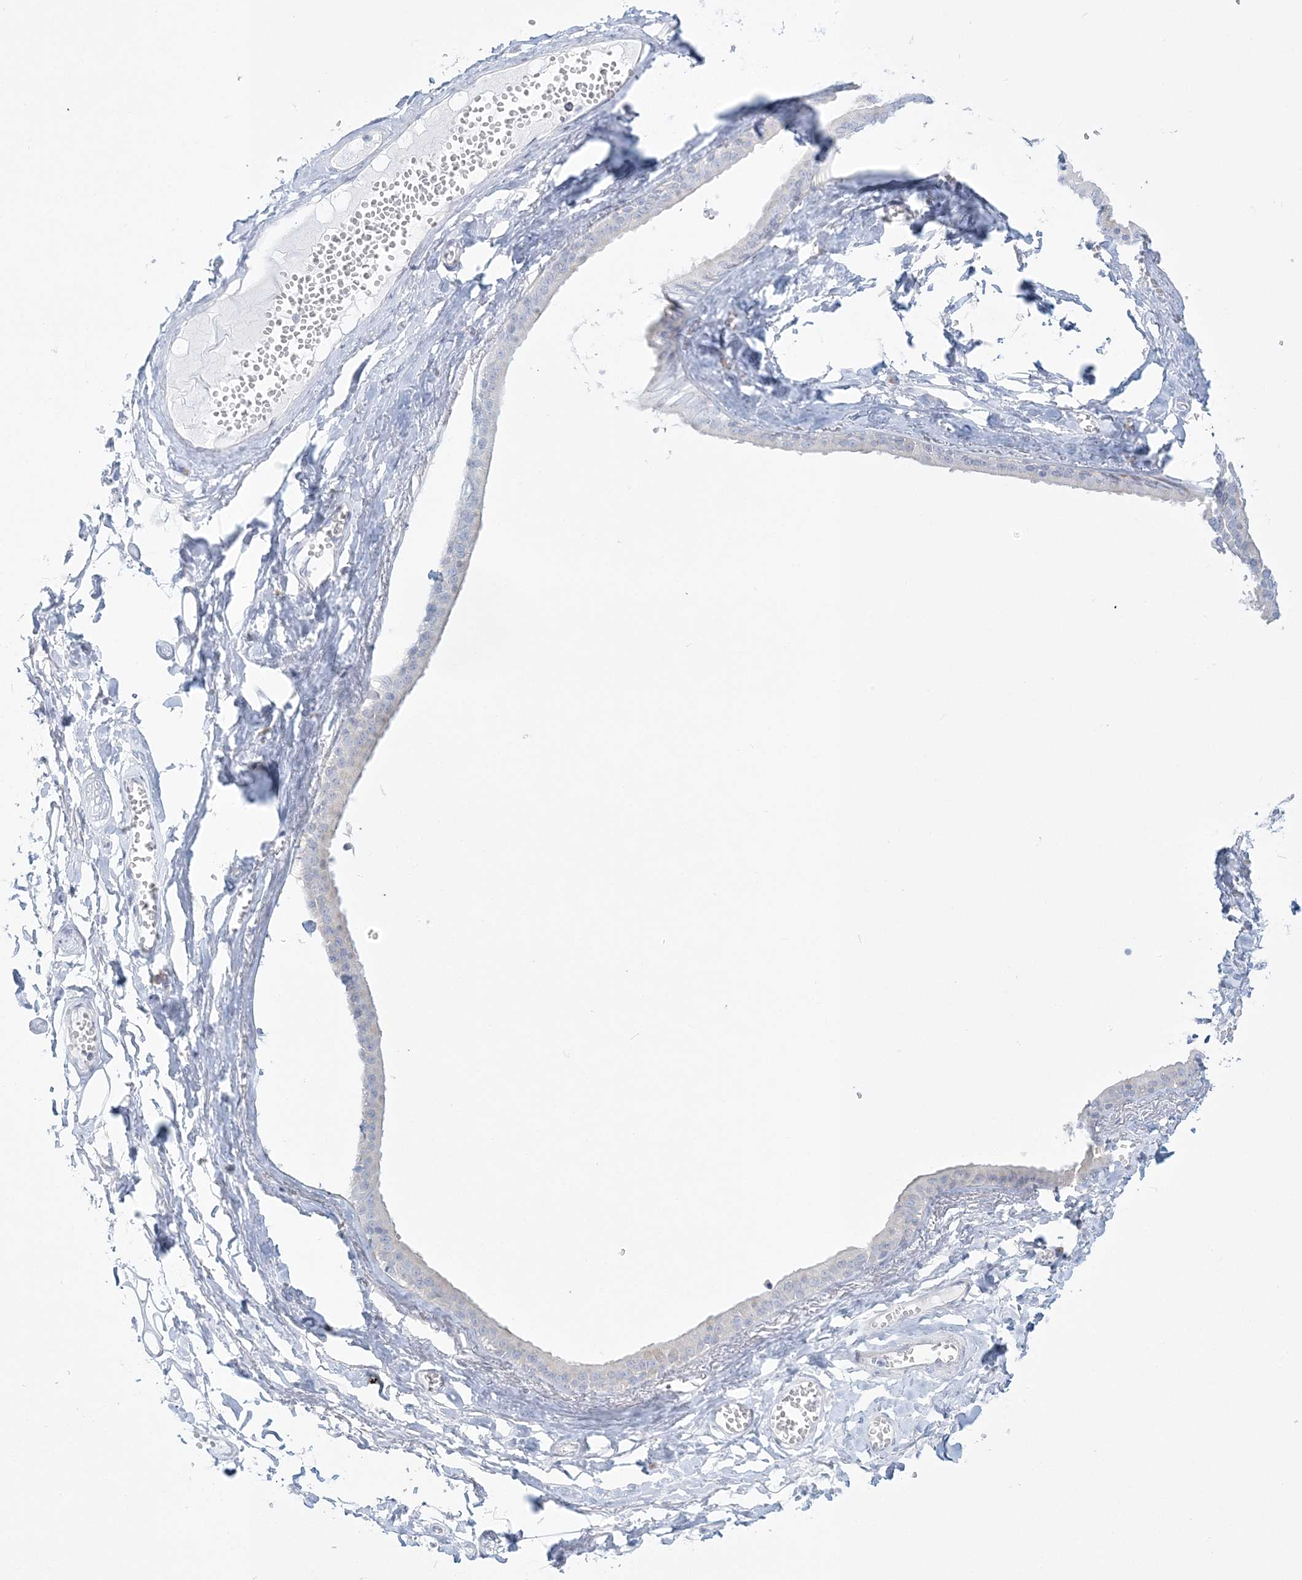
{"staining": {"intensity": "negative", "quantity": "none", "location": "none"}, "tissue": "adipose tissue", "cell_type": "Adipocytes", "image_type": "normal", "snomed": [{"axis": "morphology", "description": "Normal tissue, NOS"}, {"axis": "morphology", "description": "Inflammation, NOS"}, {"axis": "topography", "description": "Salivary gland"}, {"axis": "topography", "description": "Peripheral nerve tissue"}], "caption": "Adipocytes are negative for brown protein staining in unremarkable adipose tissue. (Immunohistochemistry (ihc), brightfield microscopy, high magnification).", "gene": "ADGB", "patient": {"sex": "female", "age": 75}}